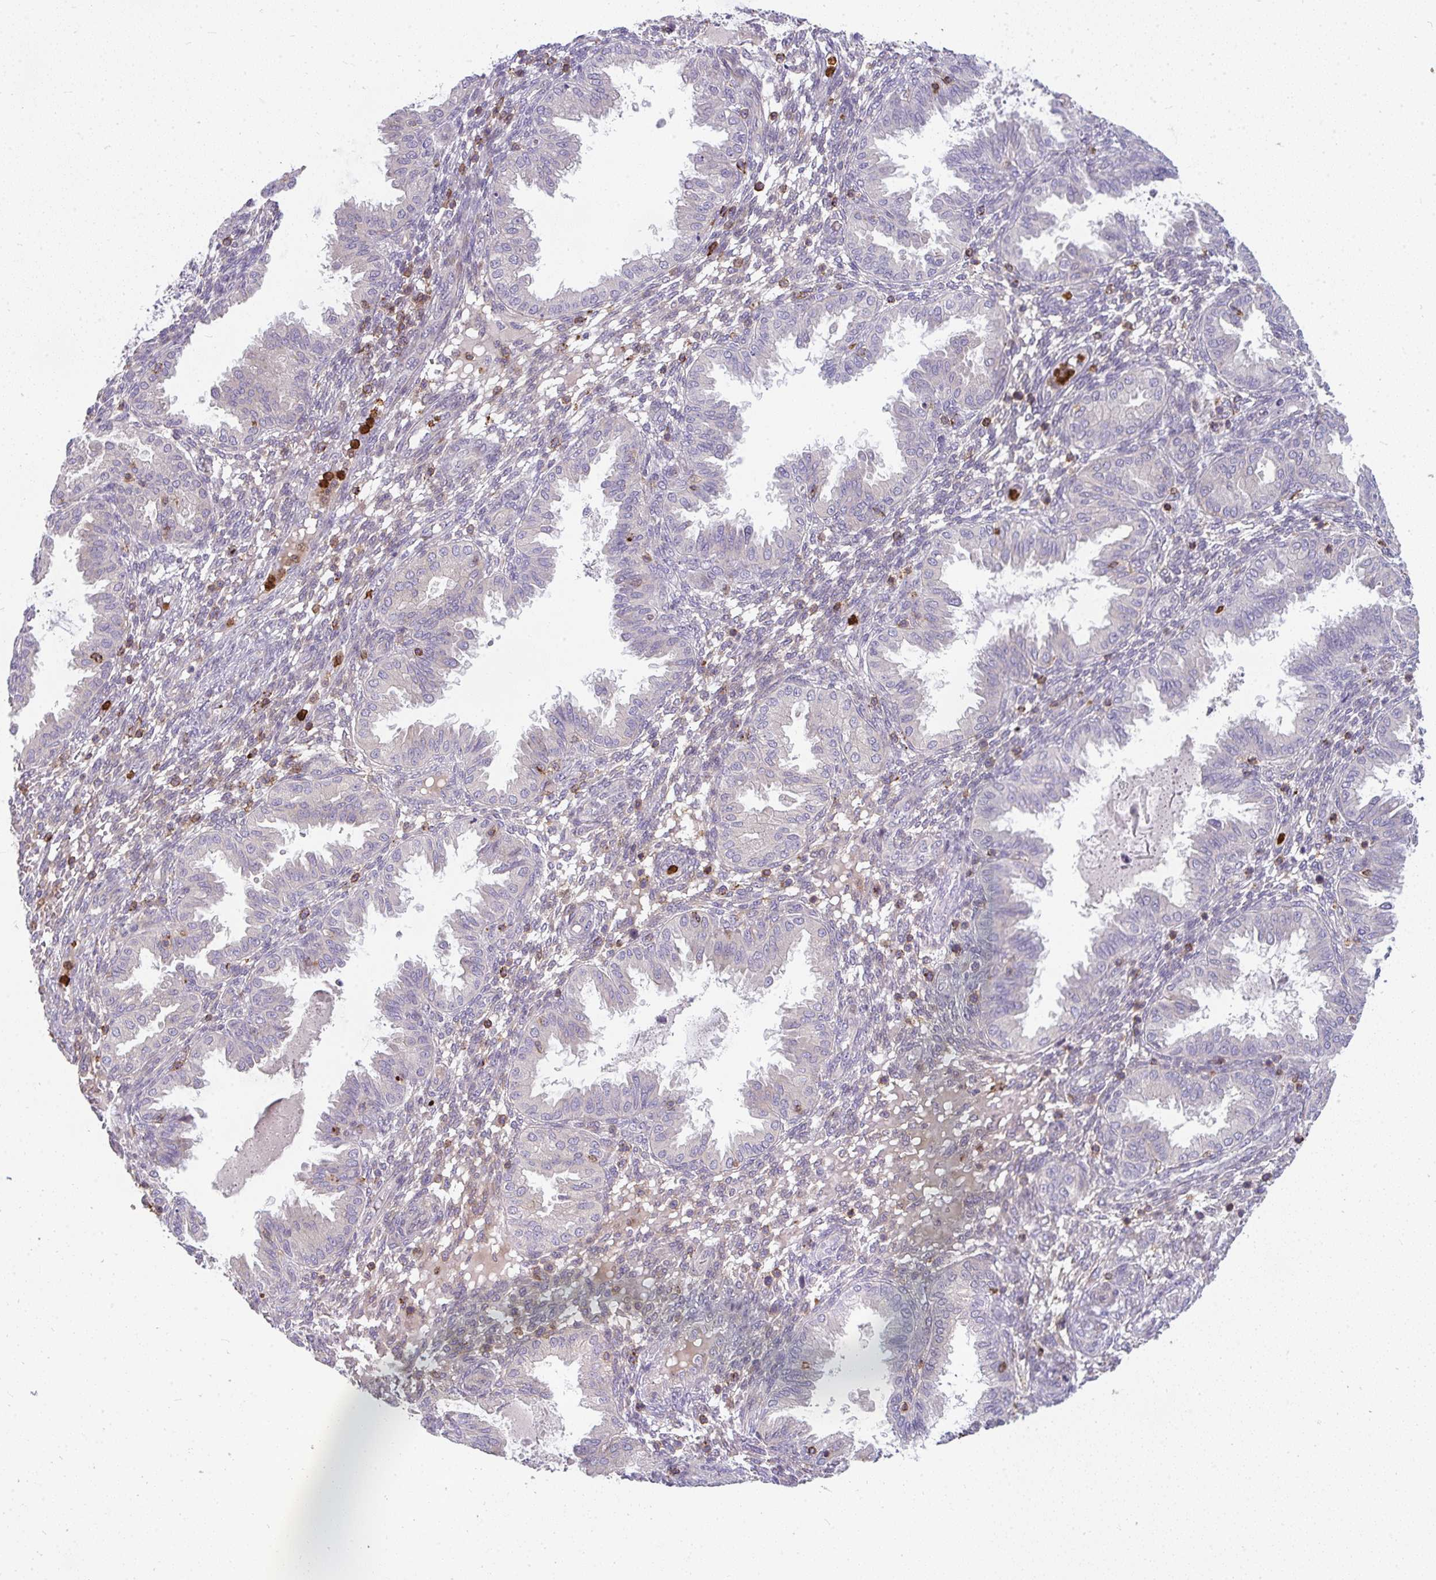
{"staining": {"intensity": "moderate", "quantity": "<25%", "location": "cytoplasmic/membranous"}, "tissue": "endometrium", "cell_type": "Cells in endometrial stroma", "image_type": "normal", "snomed": [{"axis": "morphology", "description": "Normal tissue, NOS"}, {"axis": "topography", "description": "Endometrium"}], "caption": "Immunohistochemistry (DAB (3,3'-diaminobenzidine)) staining of benign endometrium exhibits moderate cytoplasmic/membranous protein positivity in about <25% of cells in endometrial stroma.", "gene": "CSF3R", "patient": {"sex": "female", "age": 33}}